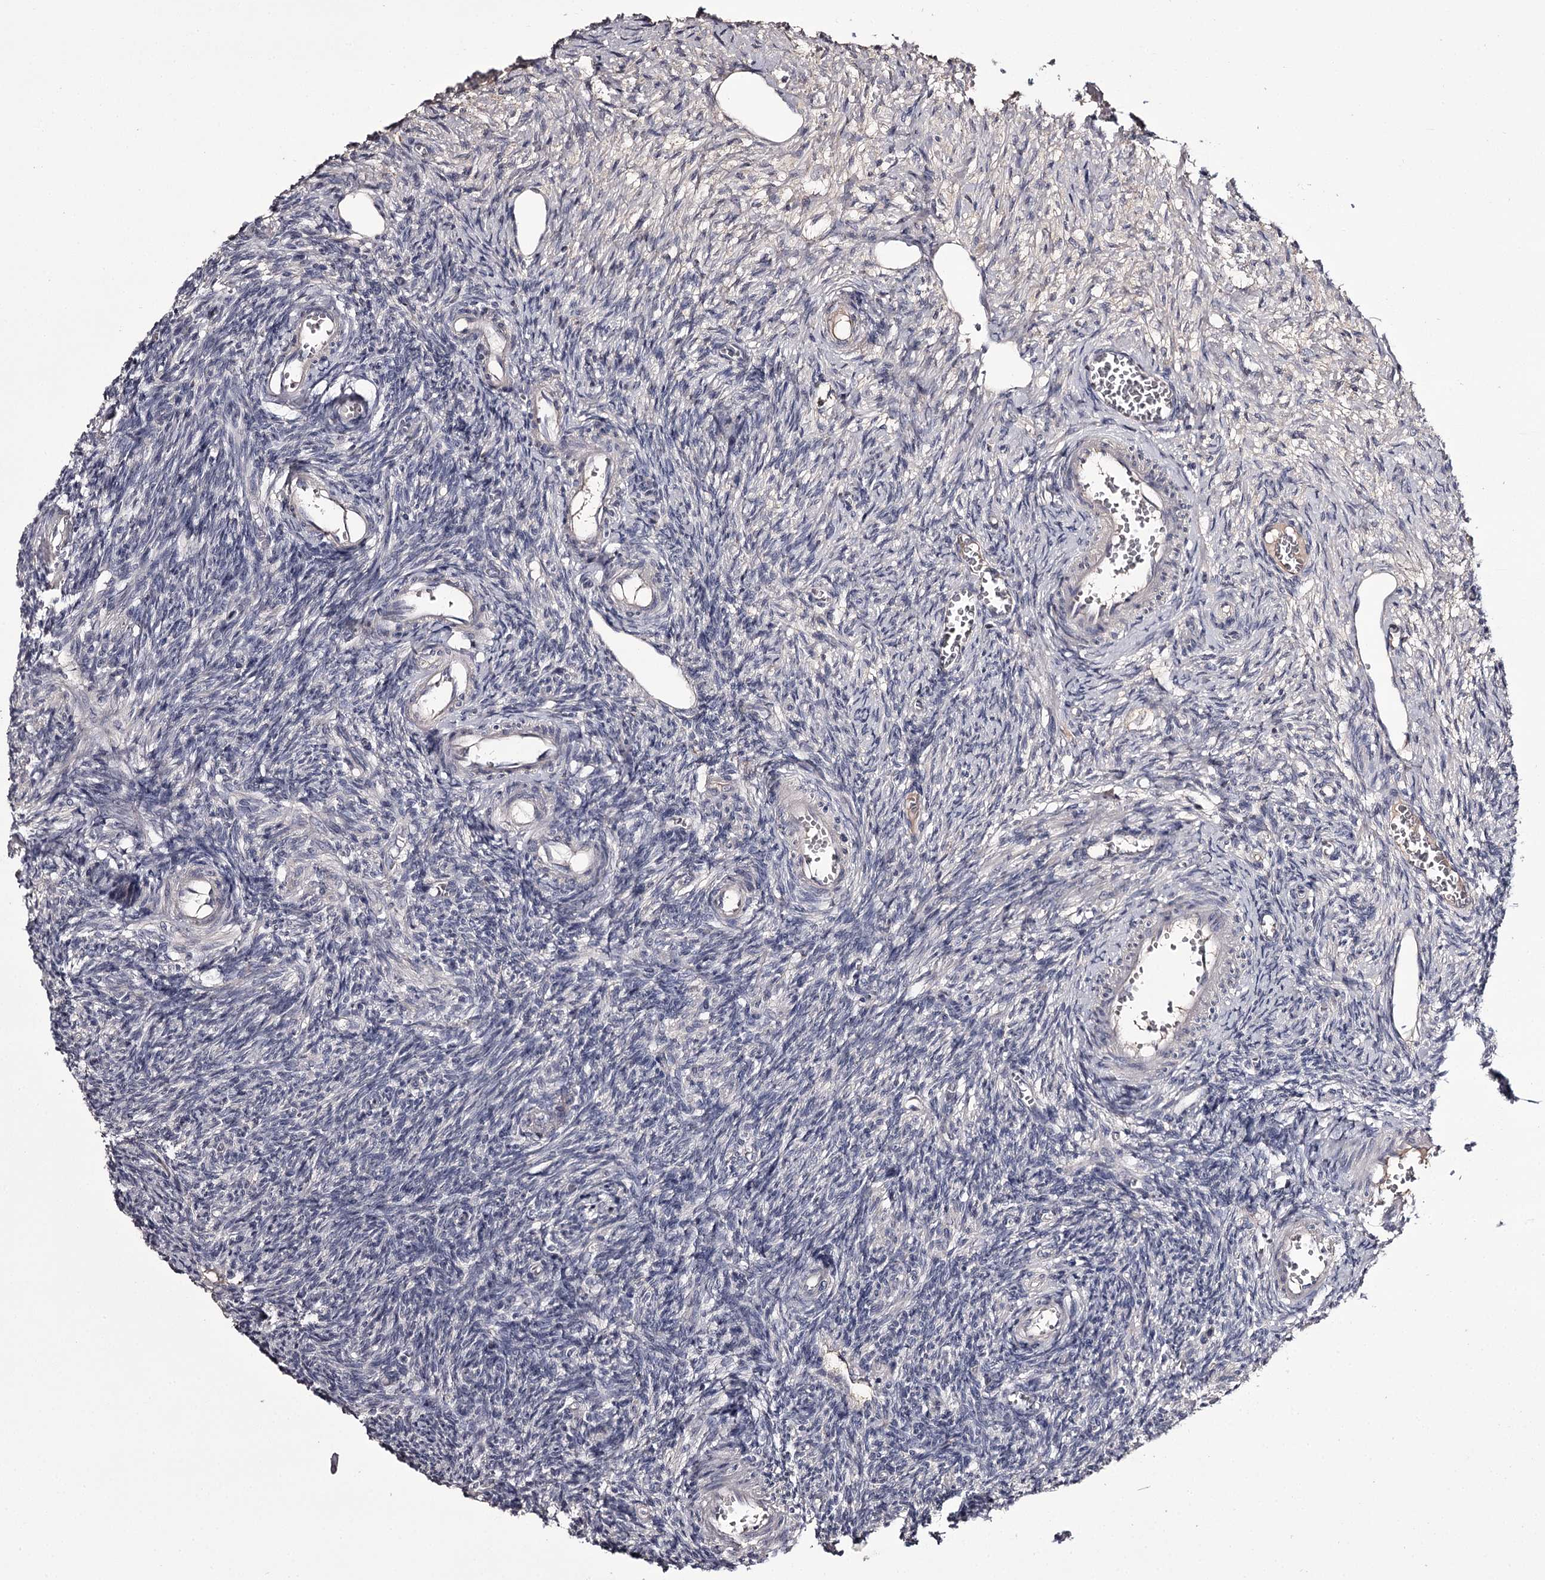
{"staining": {"intensity": "negative", "quantity": "none", "location": "none"}, "tissue": "ovary", "cell_type": "Follicle cells", "image_type": "normal", "snomed": [{"axis": "morphology", "description": "Normal tissue, NOS"}, {"axis": "topography", "description": "Ovary"}], "caption": "An immunohistochemistry (IHC) micrograph of normal ovary is shown. There is no staining in follicle cells of ovary.", "gene": "PRM2", "patient": {"sex": "female", "age": 27}}